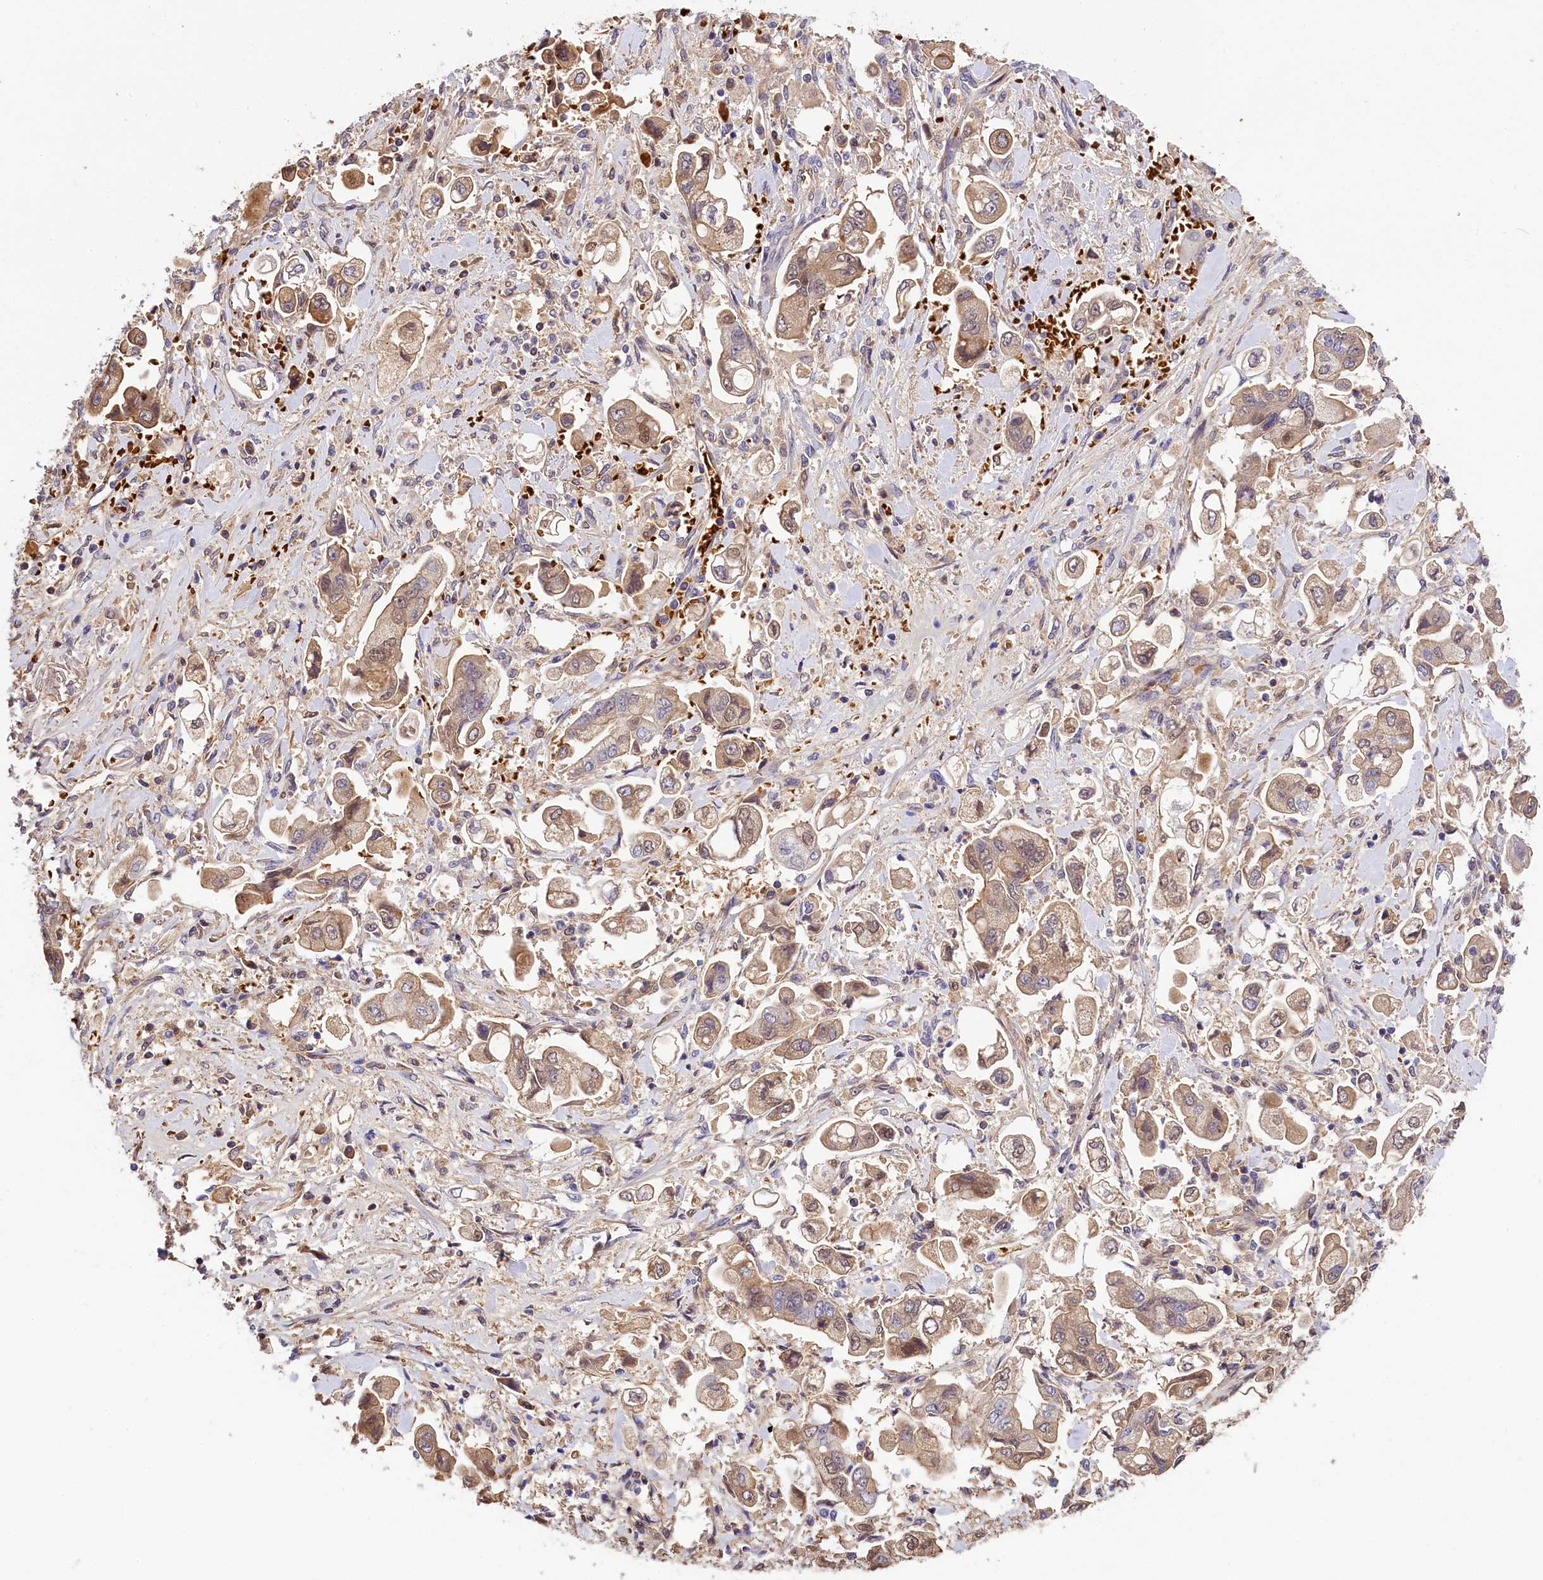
{"staining": {"intensity": "weak", "quantity": "25%-75%", "location": "cytoplasmic/membranous"}, "tissue": "stomach cancer", "cell_type": "Tumor cells", "image_type": "cancer", "snomed": [{"axis": "morphology", "description": "Adenocarcinoma, NOS"}, {"axis": "topography", "description": "Stomach"}], "caption": "A histopathology image of human stomach cancer (adenocarcinoma) stained for a protein demonstrates weak cytoplasmic/membranous brown staining in tumor cells.", "gene": "PHAF1", "patient": {"sex": "male", "age": 62}}